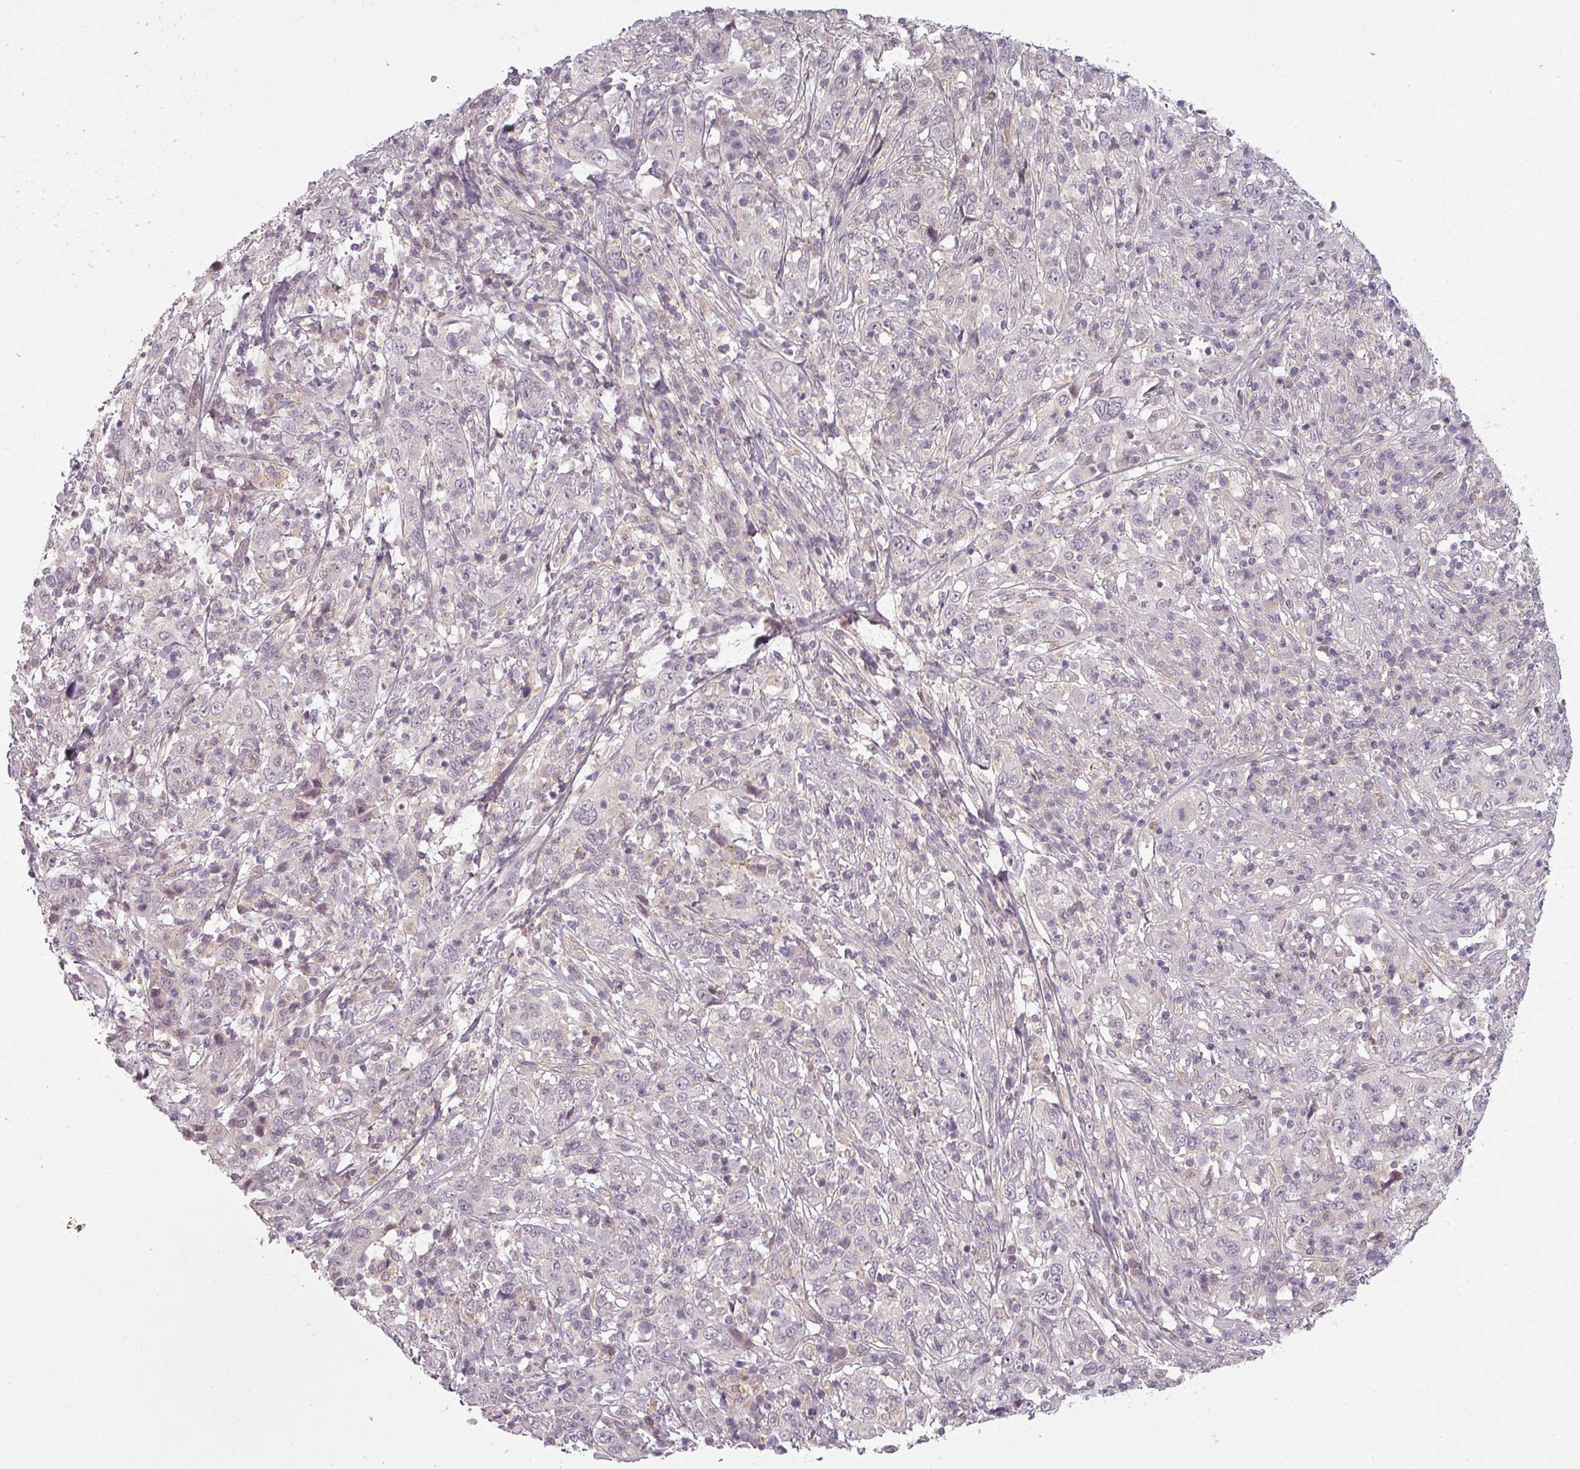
{"staining": {"intensity": "negative", "quantity": "none", "location": "none"}, "tissue": "cervical cancer", "cell_type": "Tumor cells", "image_type": "cancer", "snomed": [{"axis": "morphology", "description": "Squamous cell carcinoma, NOS"}, {"axis": "topography", "description": "Cervix"}], "caption": "Tumor cells are negative for protein expression in human cervical cancer (squamous cell carcinoma).", "gene": "SLC16A9", "patient": {"sex": "female", "age": 46}}